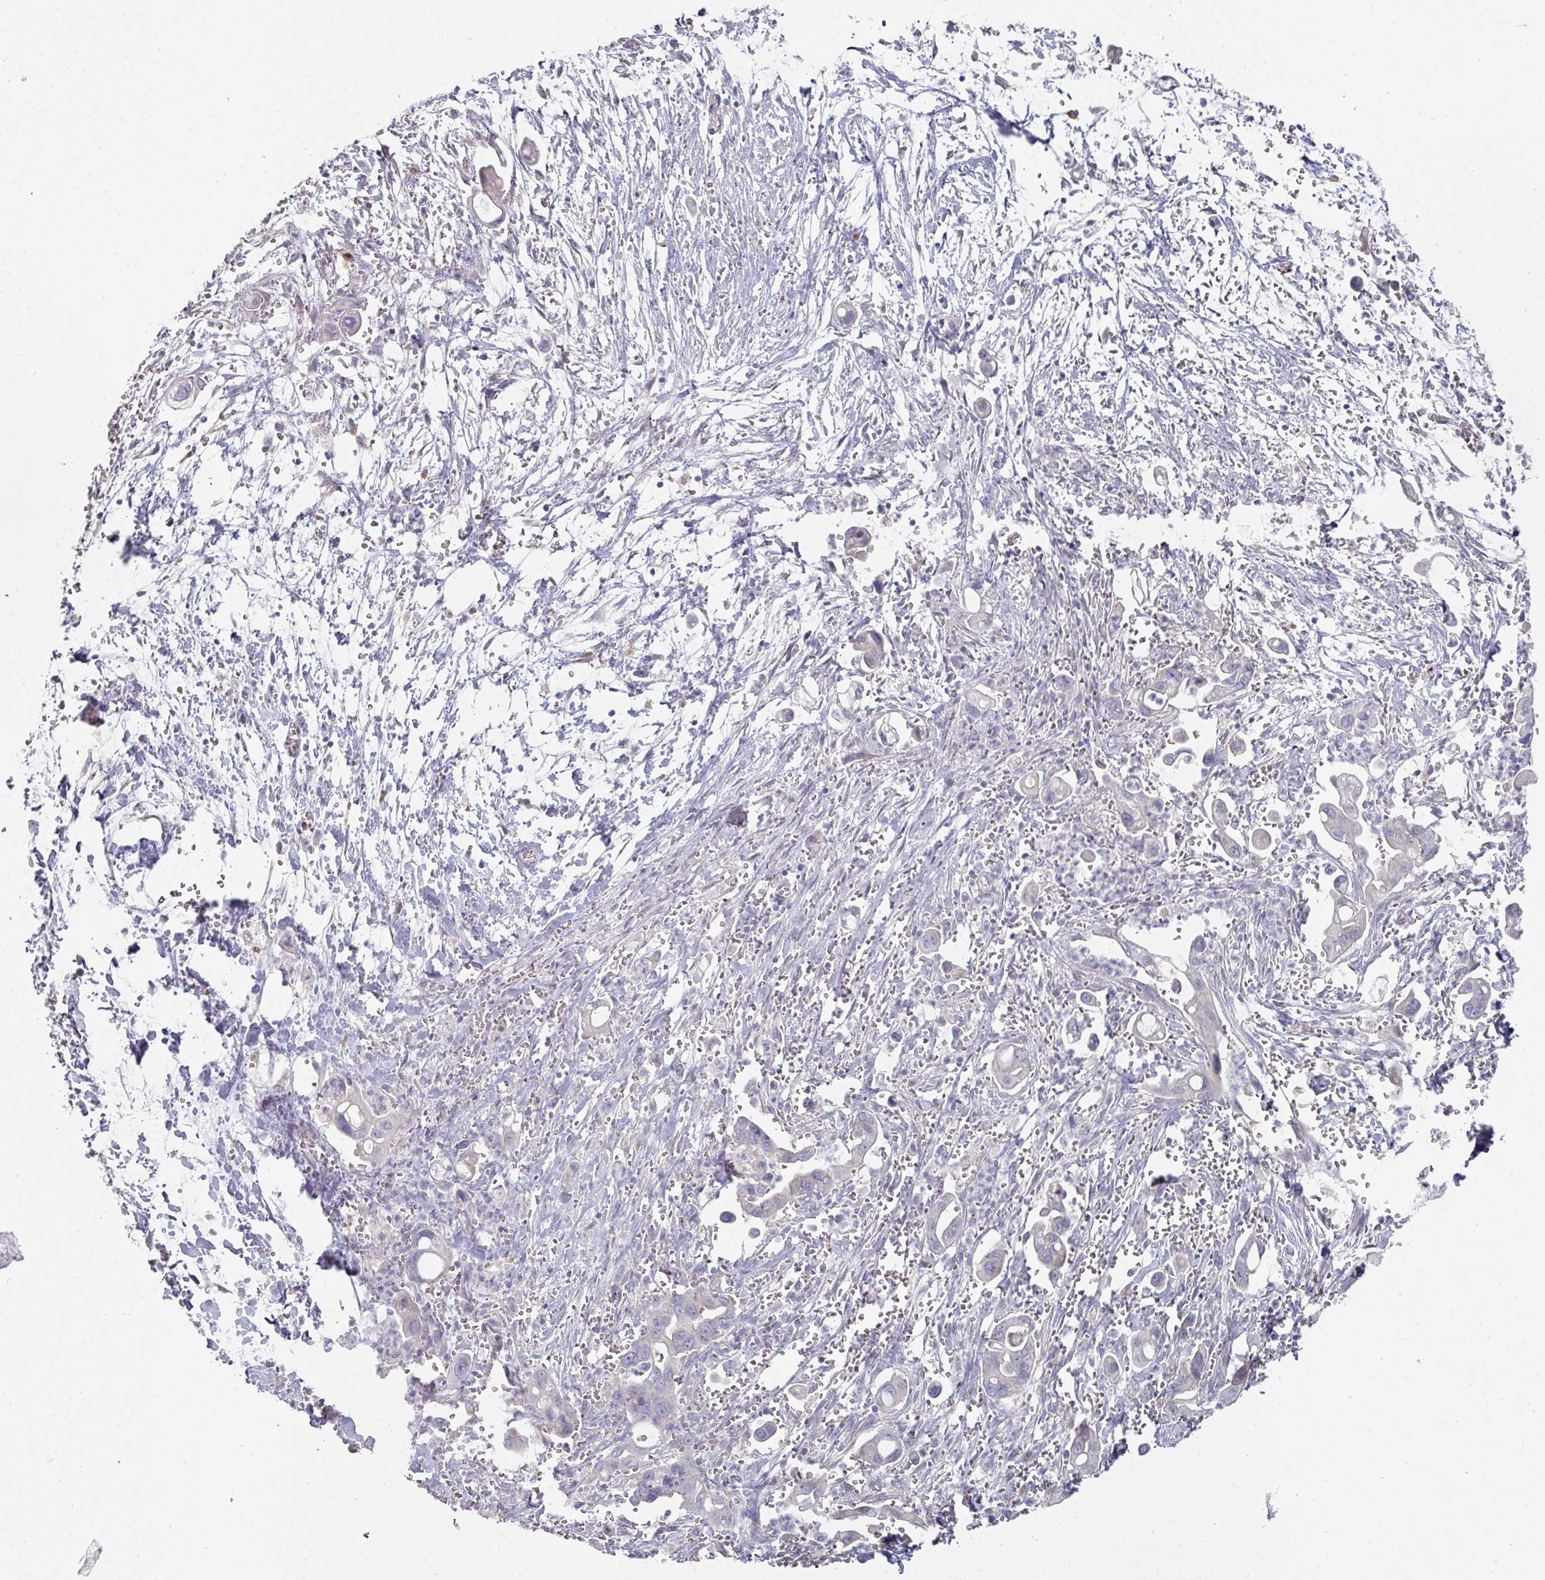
{"staining": {"intensity": "negative", "quantity": "none", "location": "none"}, "tissue": "pancreatic cancer", "cell_type": "Tumor cells", "image_type": "cancer", "snomed": [{"axis": "morphology", "description": "Adenocarcinoma, NOS"}, {"axis": "topography", "description": "Pancreas"}], "caption": "The image demonstrates no staining of tumor cells in pancreatic cancer.", "gene": "NT5C1A", "patient": {"sex": "male", "age": 61}}